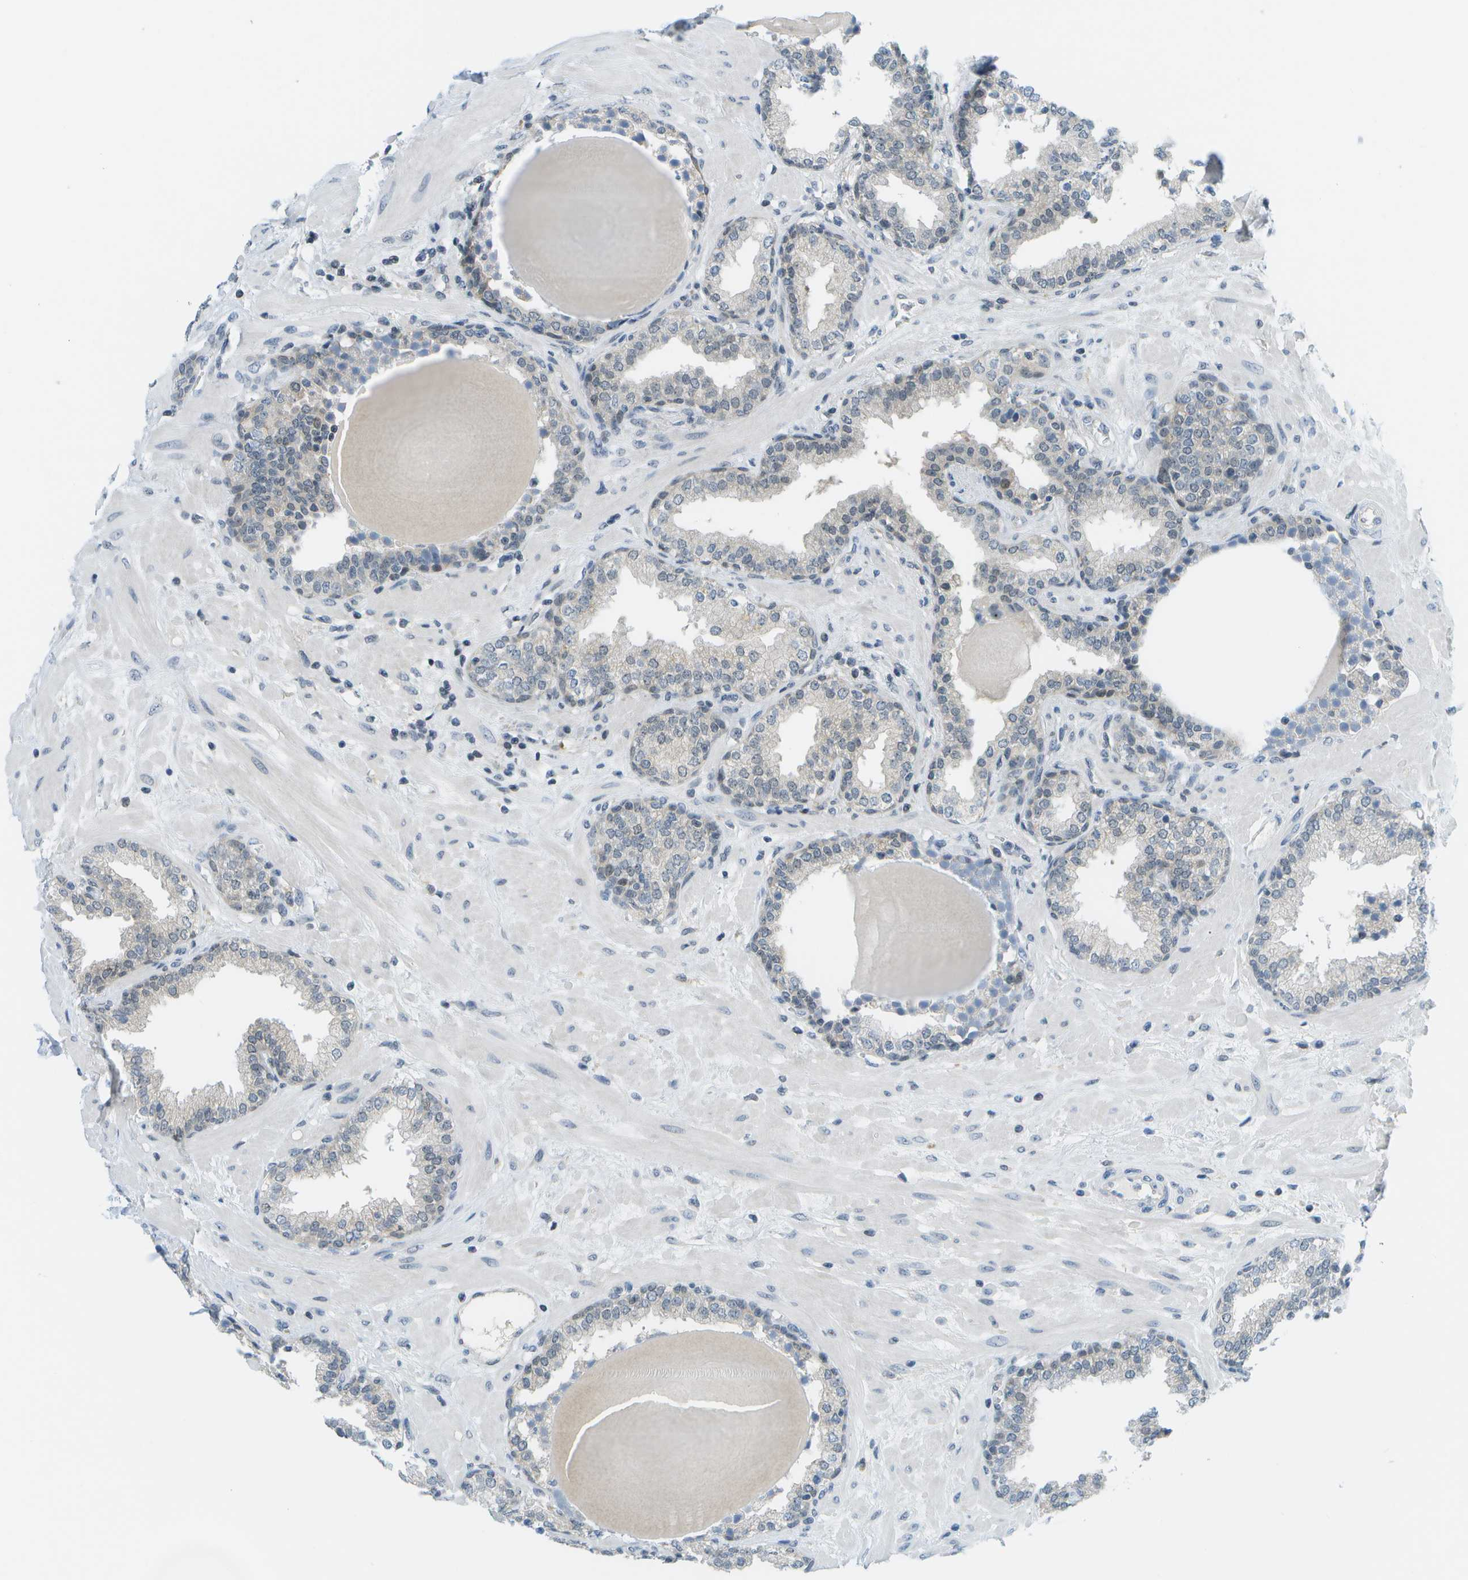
{"staining": {"intensity": "weak", "quantity": "<25%", "location": "cytoplasmic/membranous"}, "tissue": "prostate", "cell_type": "Glandular cells", "image_type": "normal", "snomed": [{"axis": "morphology", "description": "Normal tissue, NOS"}, {"axis": "topography", "description": "Prostate"}], "caption": "This is an immunohistochemistry (IHC) image of normal human prostate. There is no expression in glandular cells.", "gene": "PITHD1", "patient": {"sex": "male", "age": 51}}